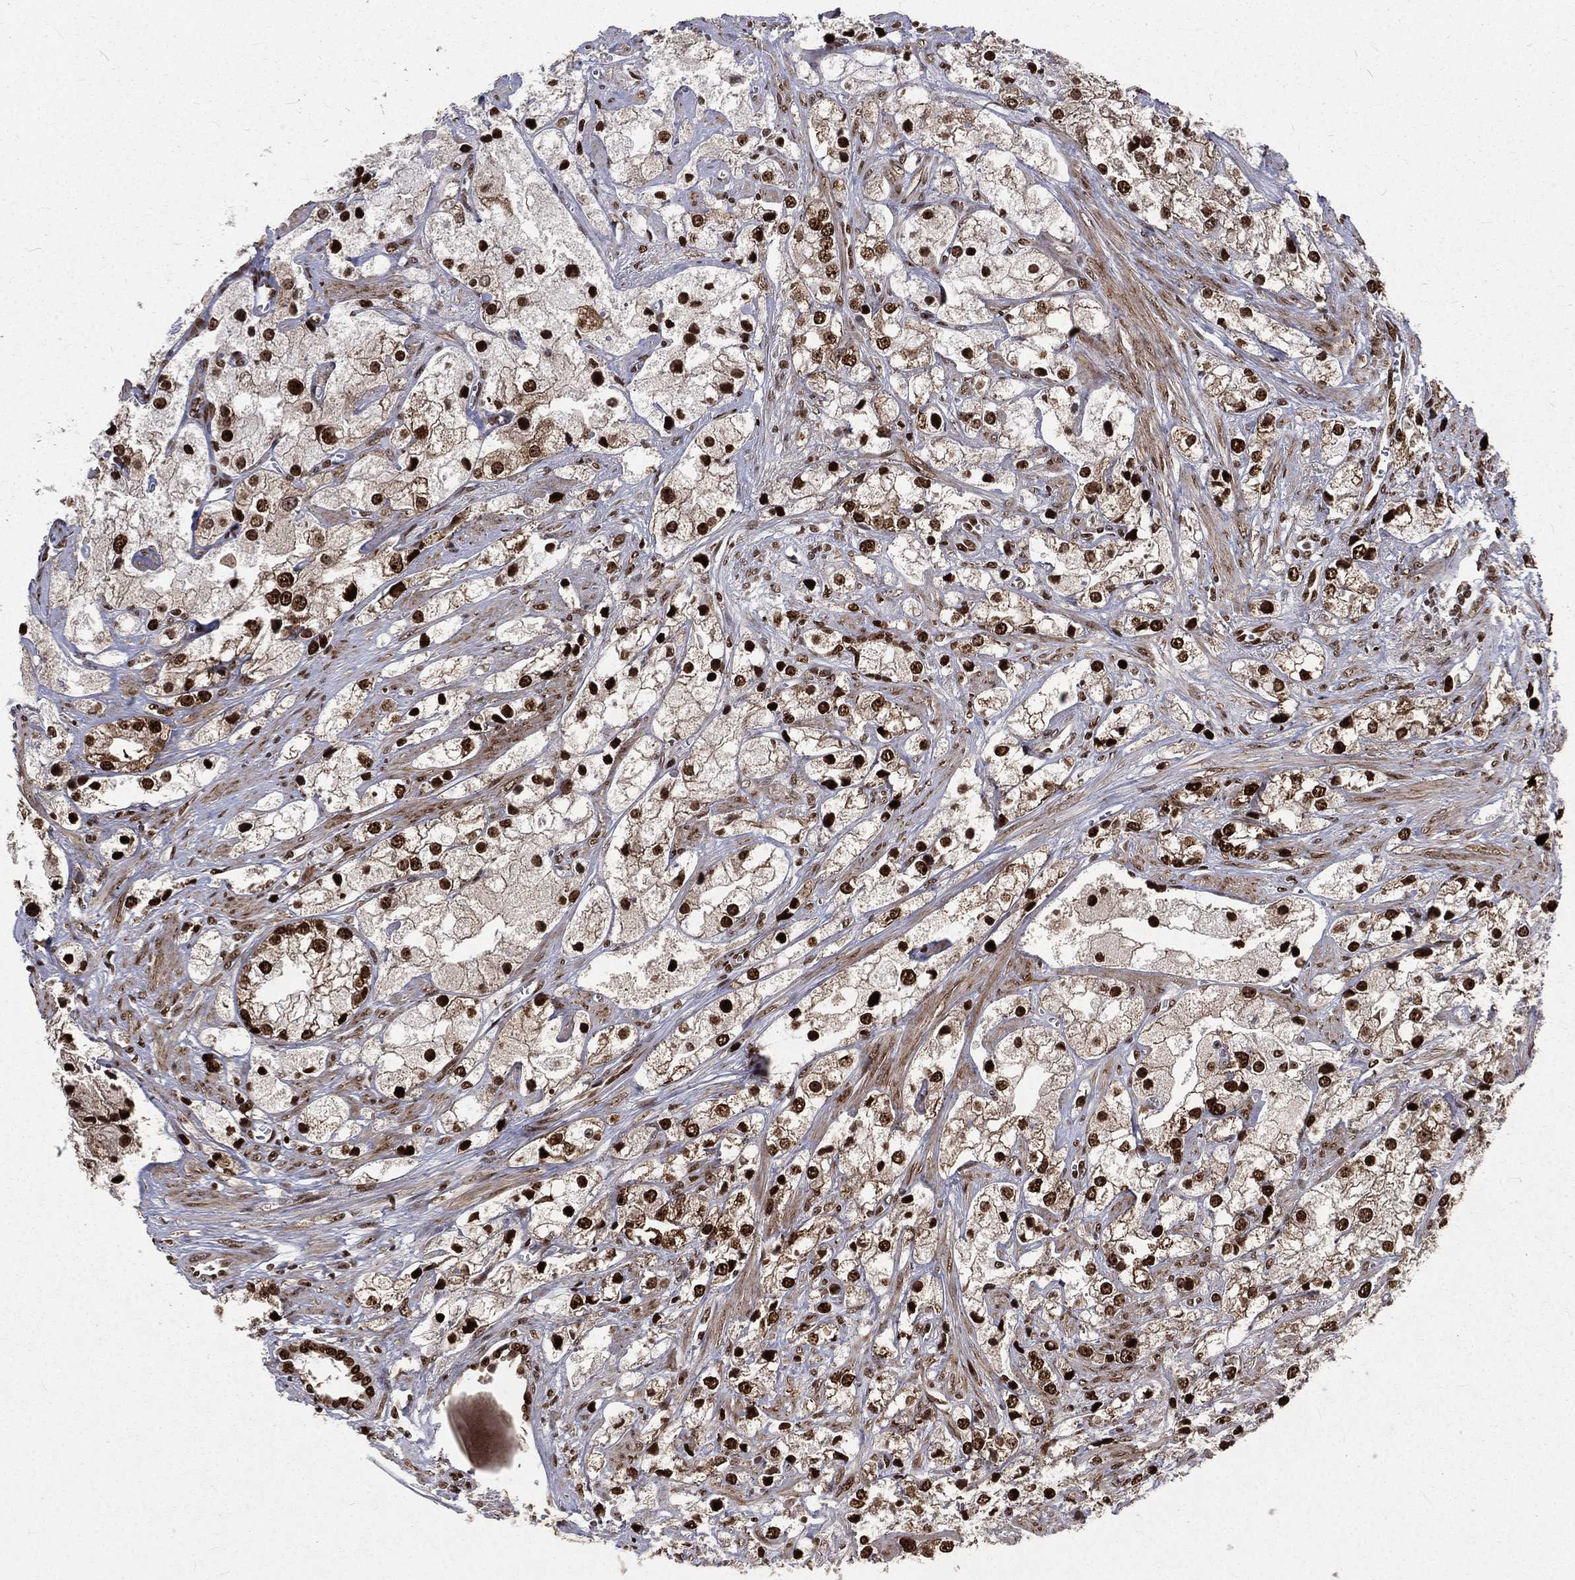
{"staining": {"intensity": "strong", "quantity": ">75%", "location": "nuclear"}, "tissue": "prostate cancer", "cell_type": "Tumor cells", "image_type": "cancer", "snomed": [{"axis": "morphology", "description": "Adenocarcinoma, NOS"}, {"axis": "topography", "description": "Prostate and seminal vesicle, NOS"}, {"axis": "topography", "description": "Prostate"}], "caption": "The histopathology image demonstrates immunohistochemical staining of prostate adenocarcinoma. There is strong nuclear expression is appreciated in about >75% of tumor cells.", "gene": "POLB", "patient": {"sex": "male", "age": 79}}